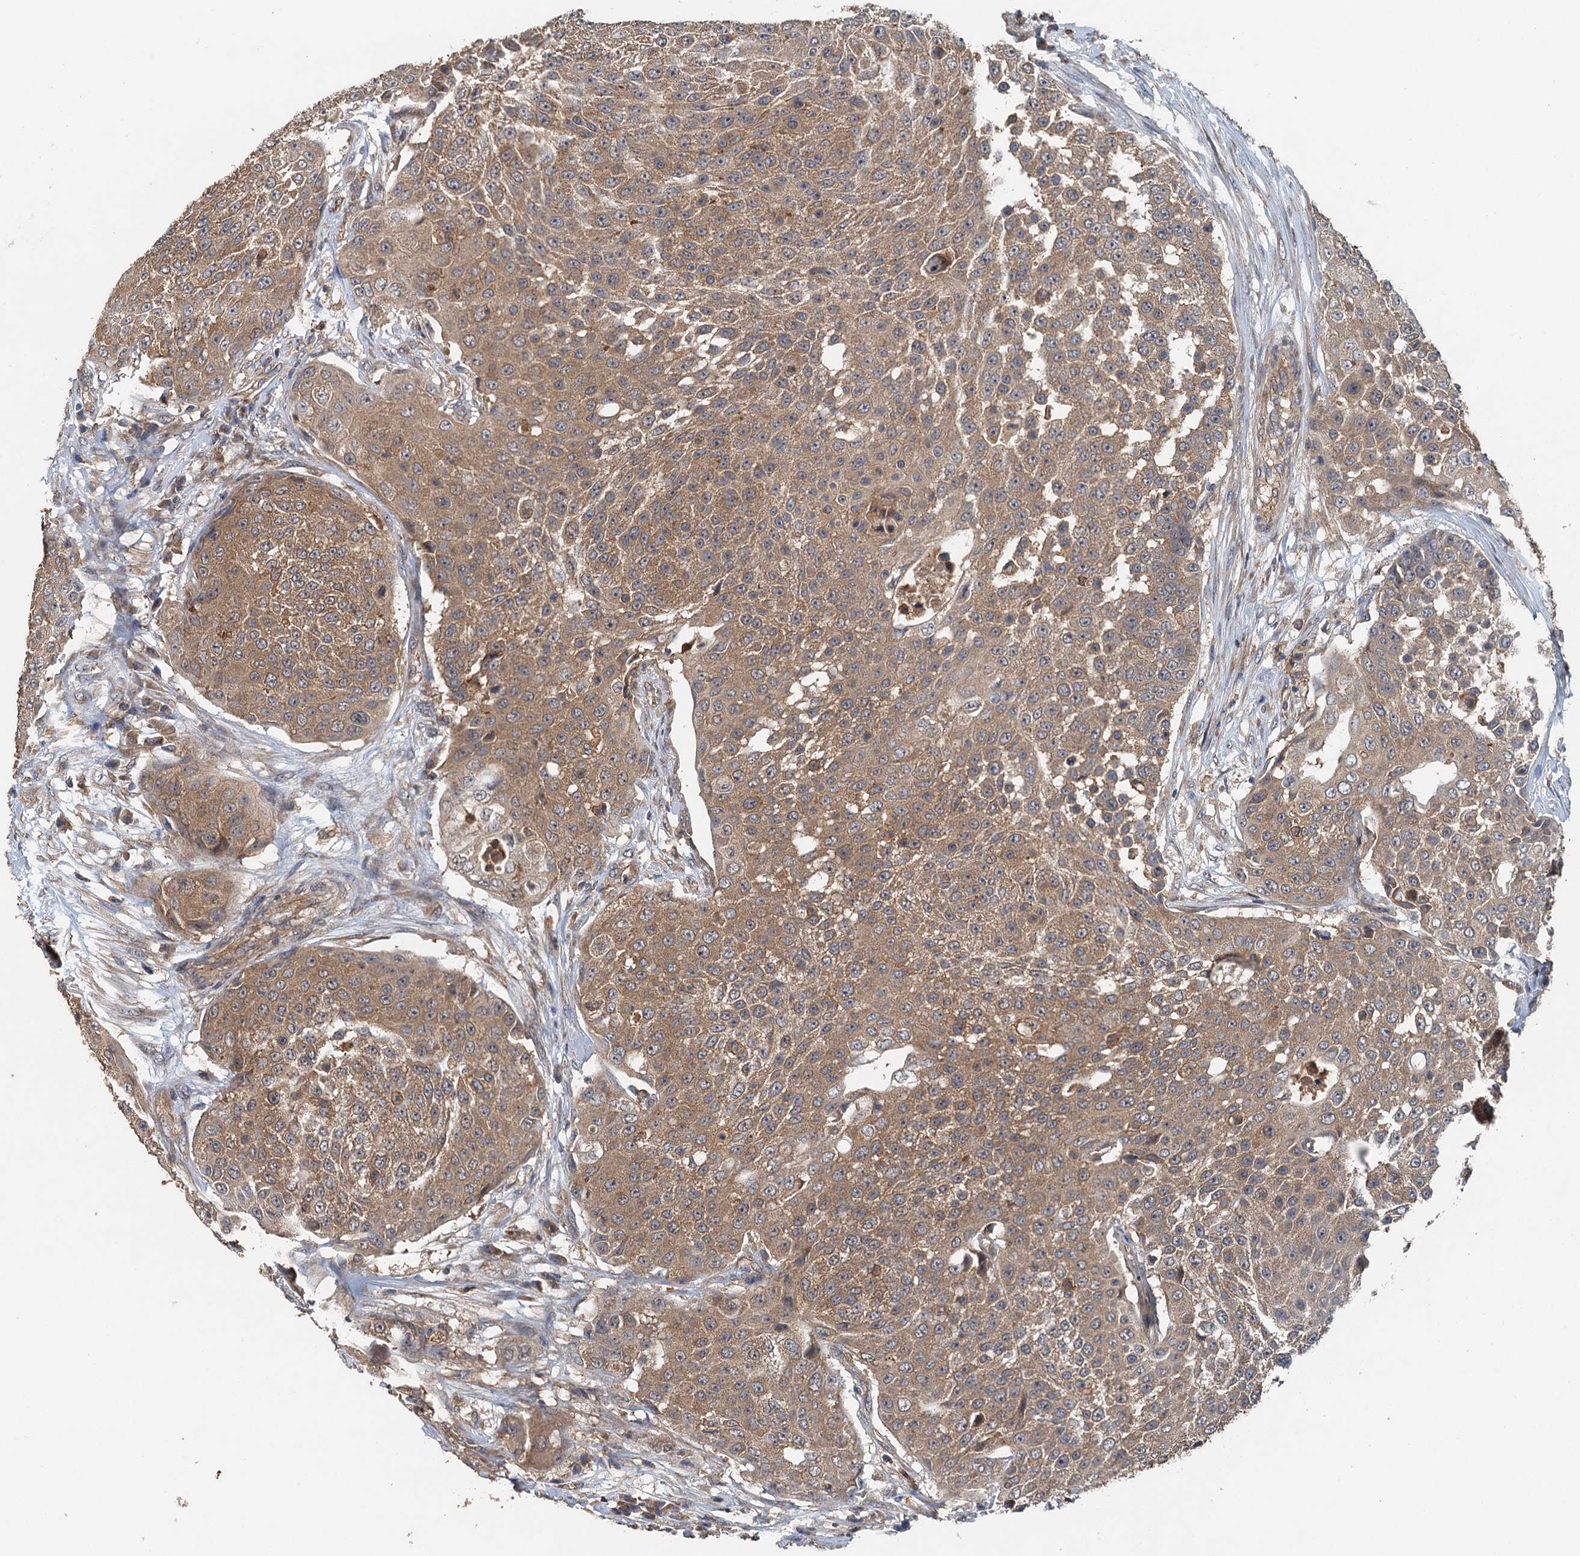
{"staining": {"intensity": "moderate", "quantity": ">75%", "location": "cytoplasmic/membranous"}, "tissue": "urothelial cancer", "cell_type": "Tumor cells", "image_type": "cancer", "snomed": [{"axis": "morphology", "description": "Urothelial carcinoma, High grade"}, {"axis": "topography", "description": "Urinary bladder"}], "caption": "A high-resolution photomicrograph shows IHC staining of high-grade urothelial carcinoma, which demonstrates moderate cytoplasmic/membranous expression in approximately >75% of tumor cells.", "gene": "BORCS5", "patient": {"sex": "female", "age": 63}}